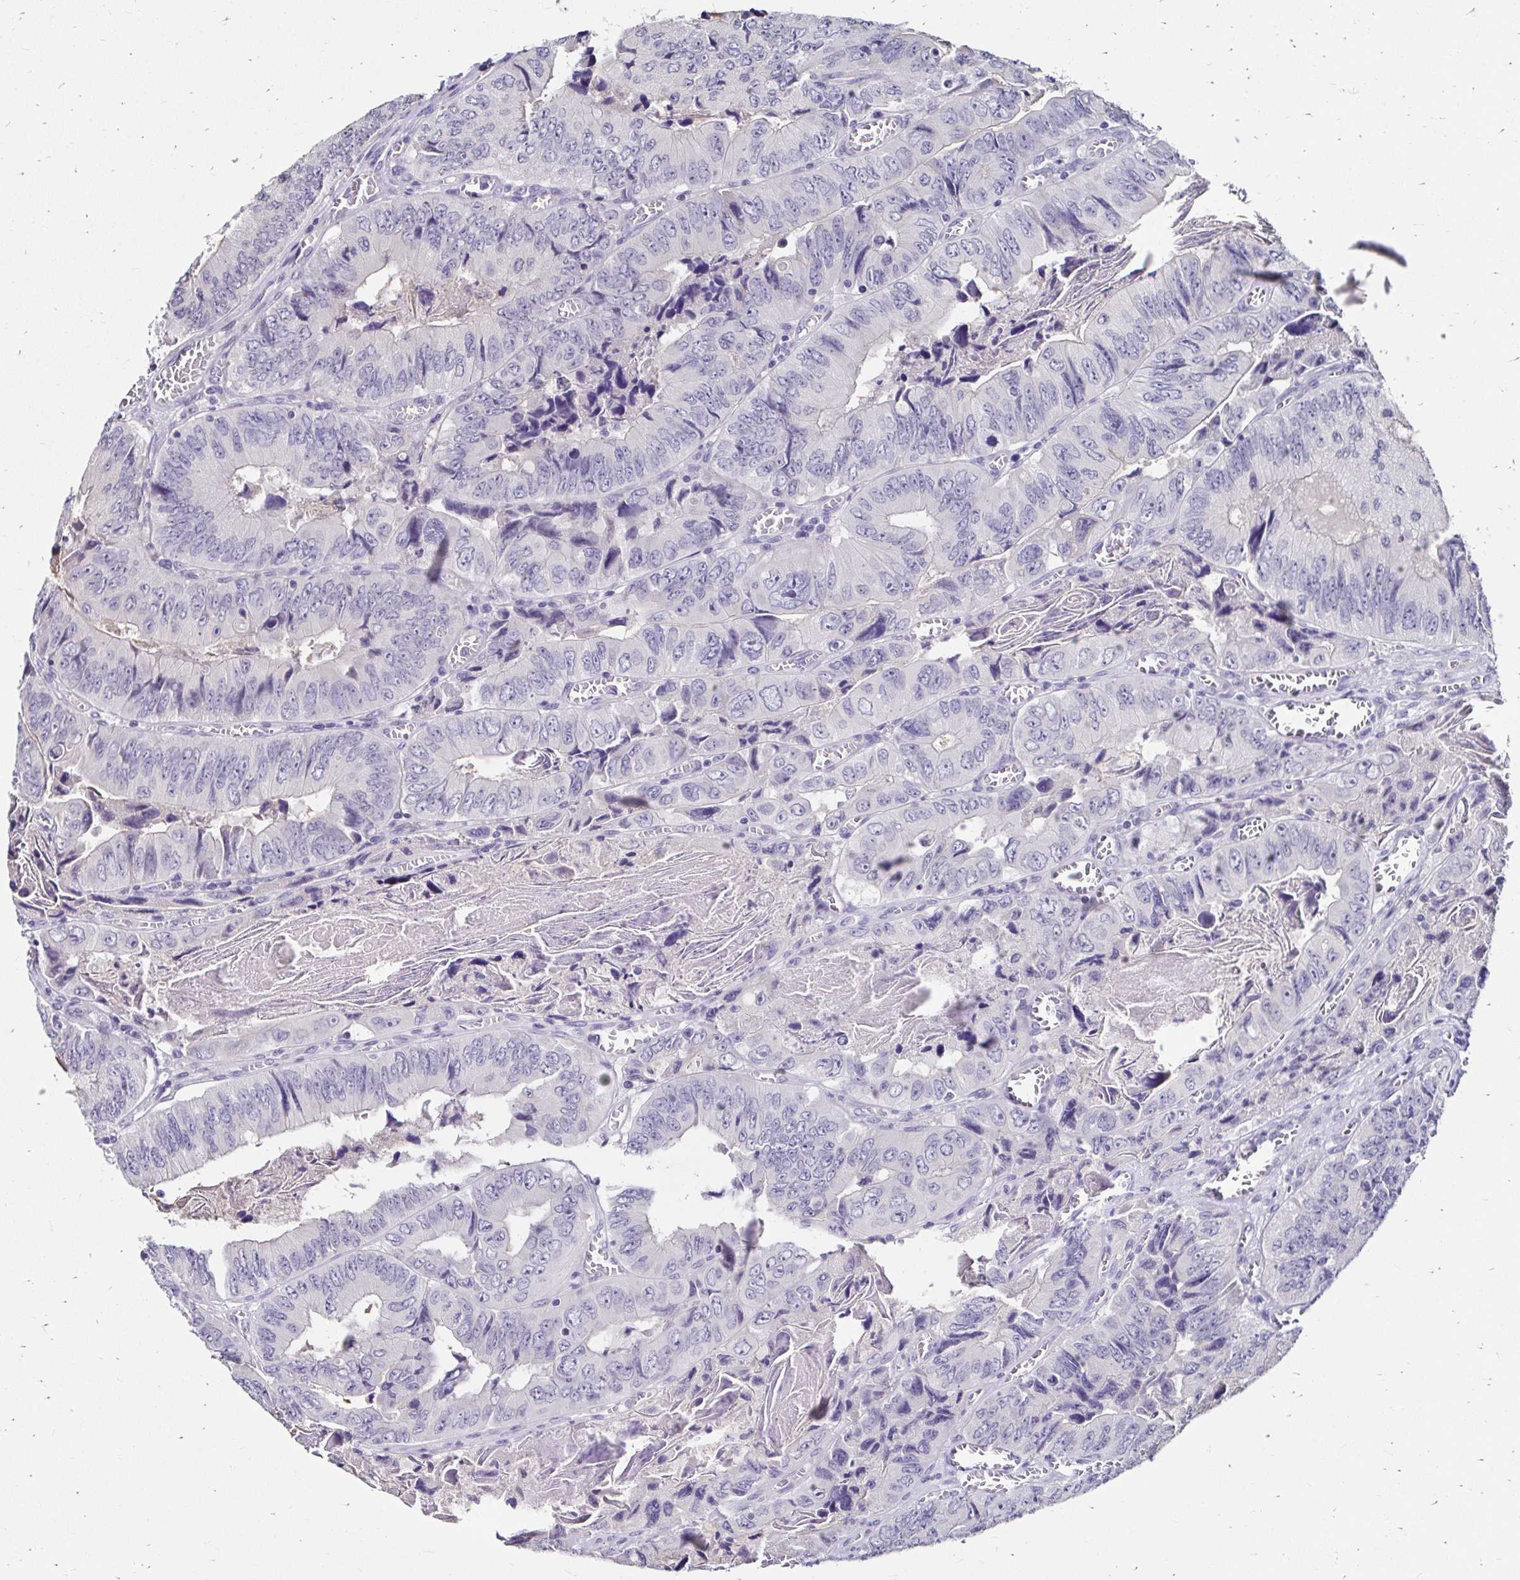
{"staining": {"intensity": "negative", "quantity": "none", "location": "none"}, "tissue": "colorectal cancer", "cell_type": "Tumor cells", "image_type": "cancer", "snomed": [{"axis": "morphology", "description": "Adenocarcinoma, NOS"}, {"axis": "topography", "description": "Colon"}], "caption": "Colorectal cancer (adenocarcinoma) was stained to show a protein in brown. There is no significant positivity in tumor cells.", "gene": "SCG3", "patient": {"sex": "female", "age": 84}}